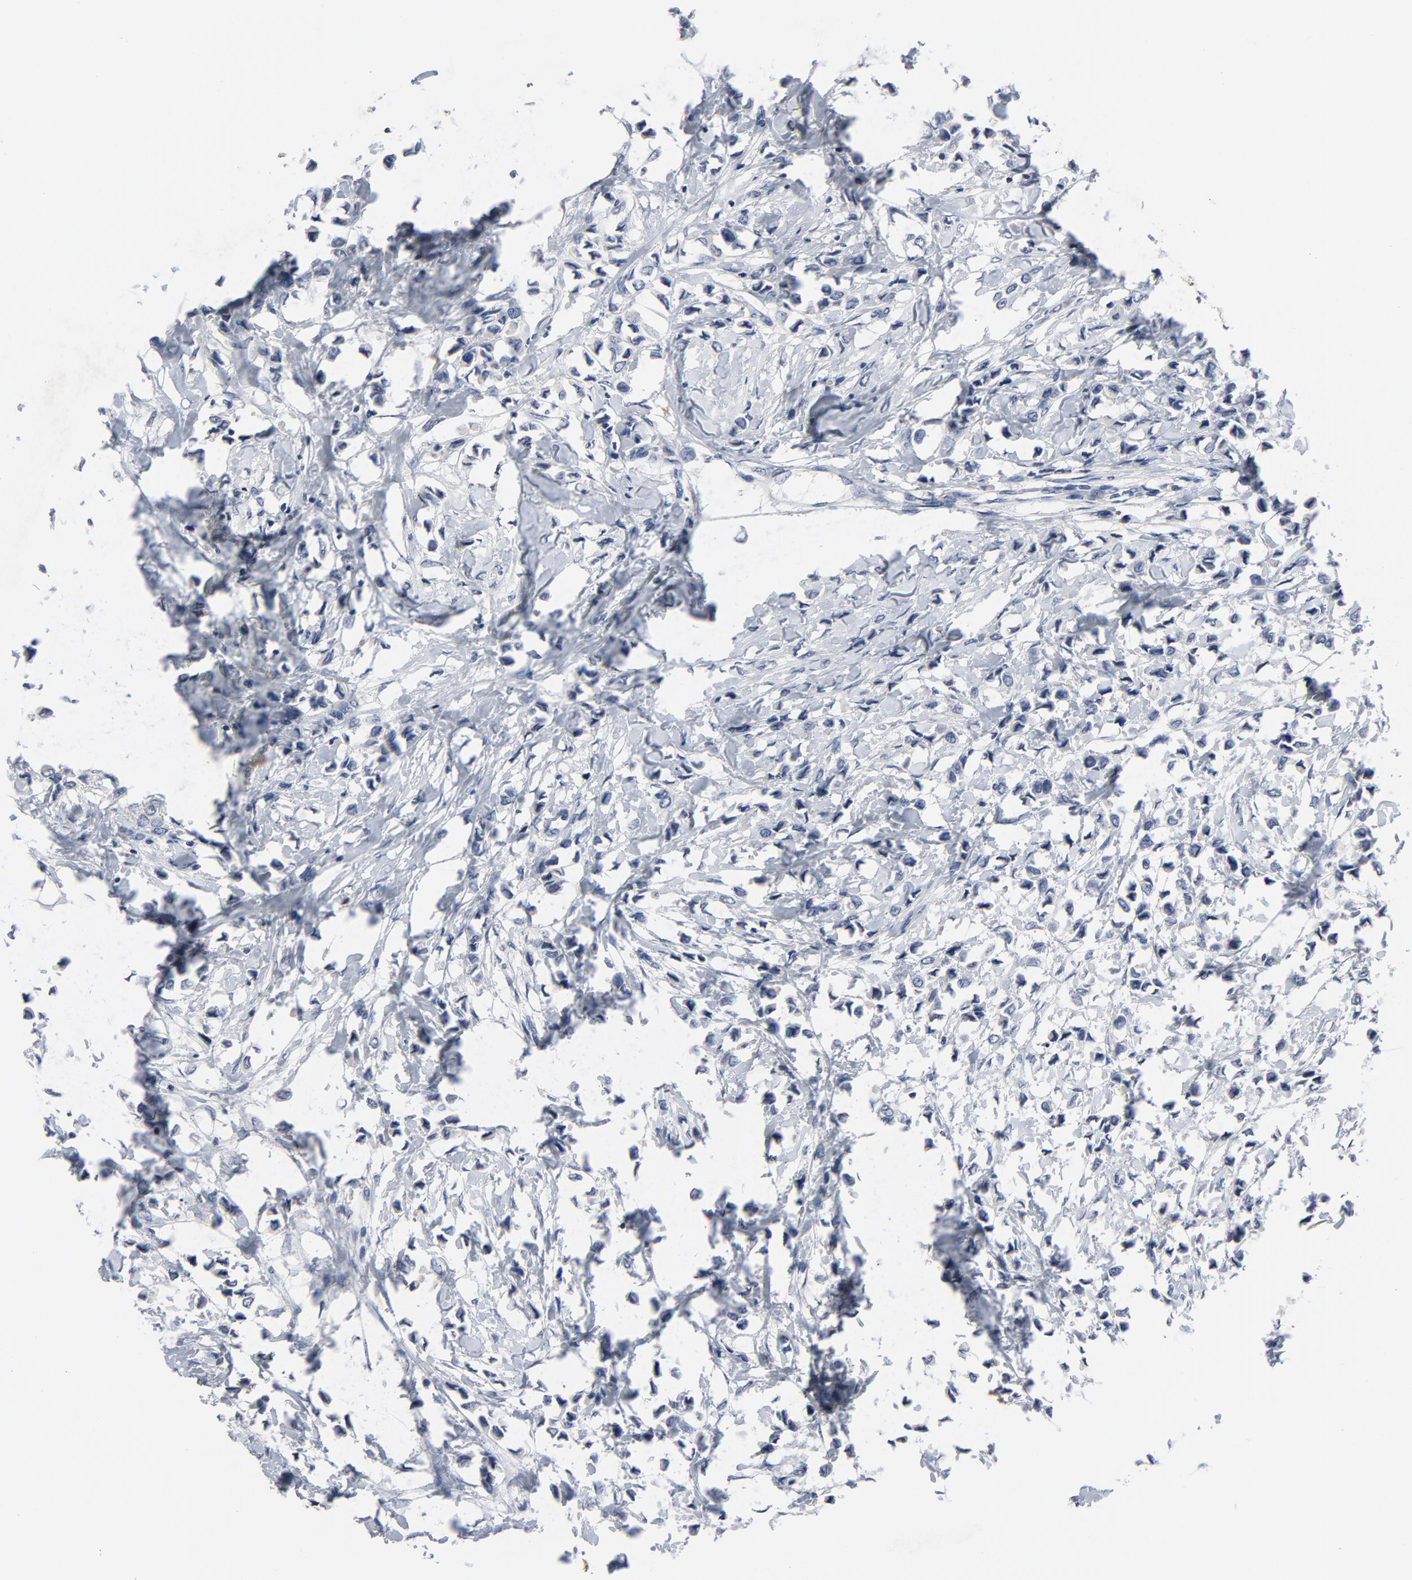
{"staining": {"intensity": "negative", "quantity": "none", "location": "none"}, "tissue": "breast cancer", "cell_type": "Tumor cells", "image_type": "cancer", "snomed": [{"axis": "morphology", "description": "Lobular carcinoma"}, {"axis": "topography", "description": "Breast"}], "caption": "IHC image of human breast cancer (lobular carcinoma) stained for a protein (brown), which demonstrates no staining in tumor cells.", "gene": "TCL1A", "patient": {"sex": "female", "age": 51}}